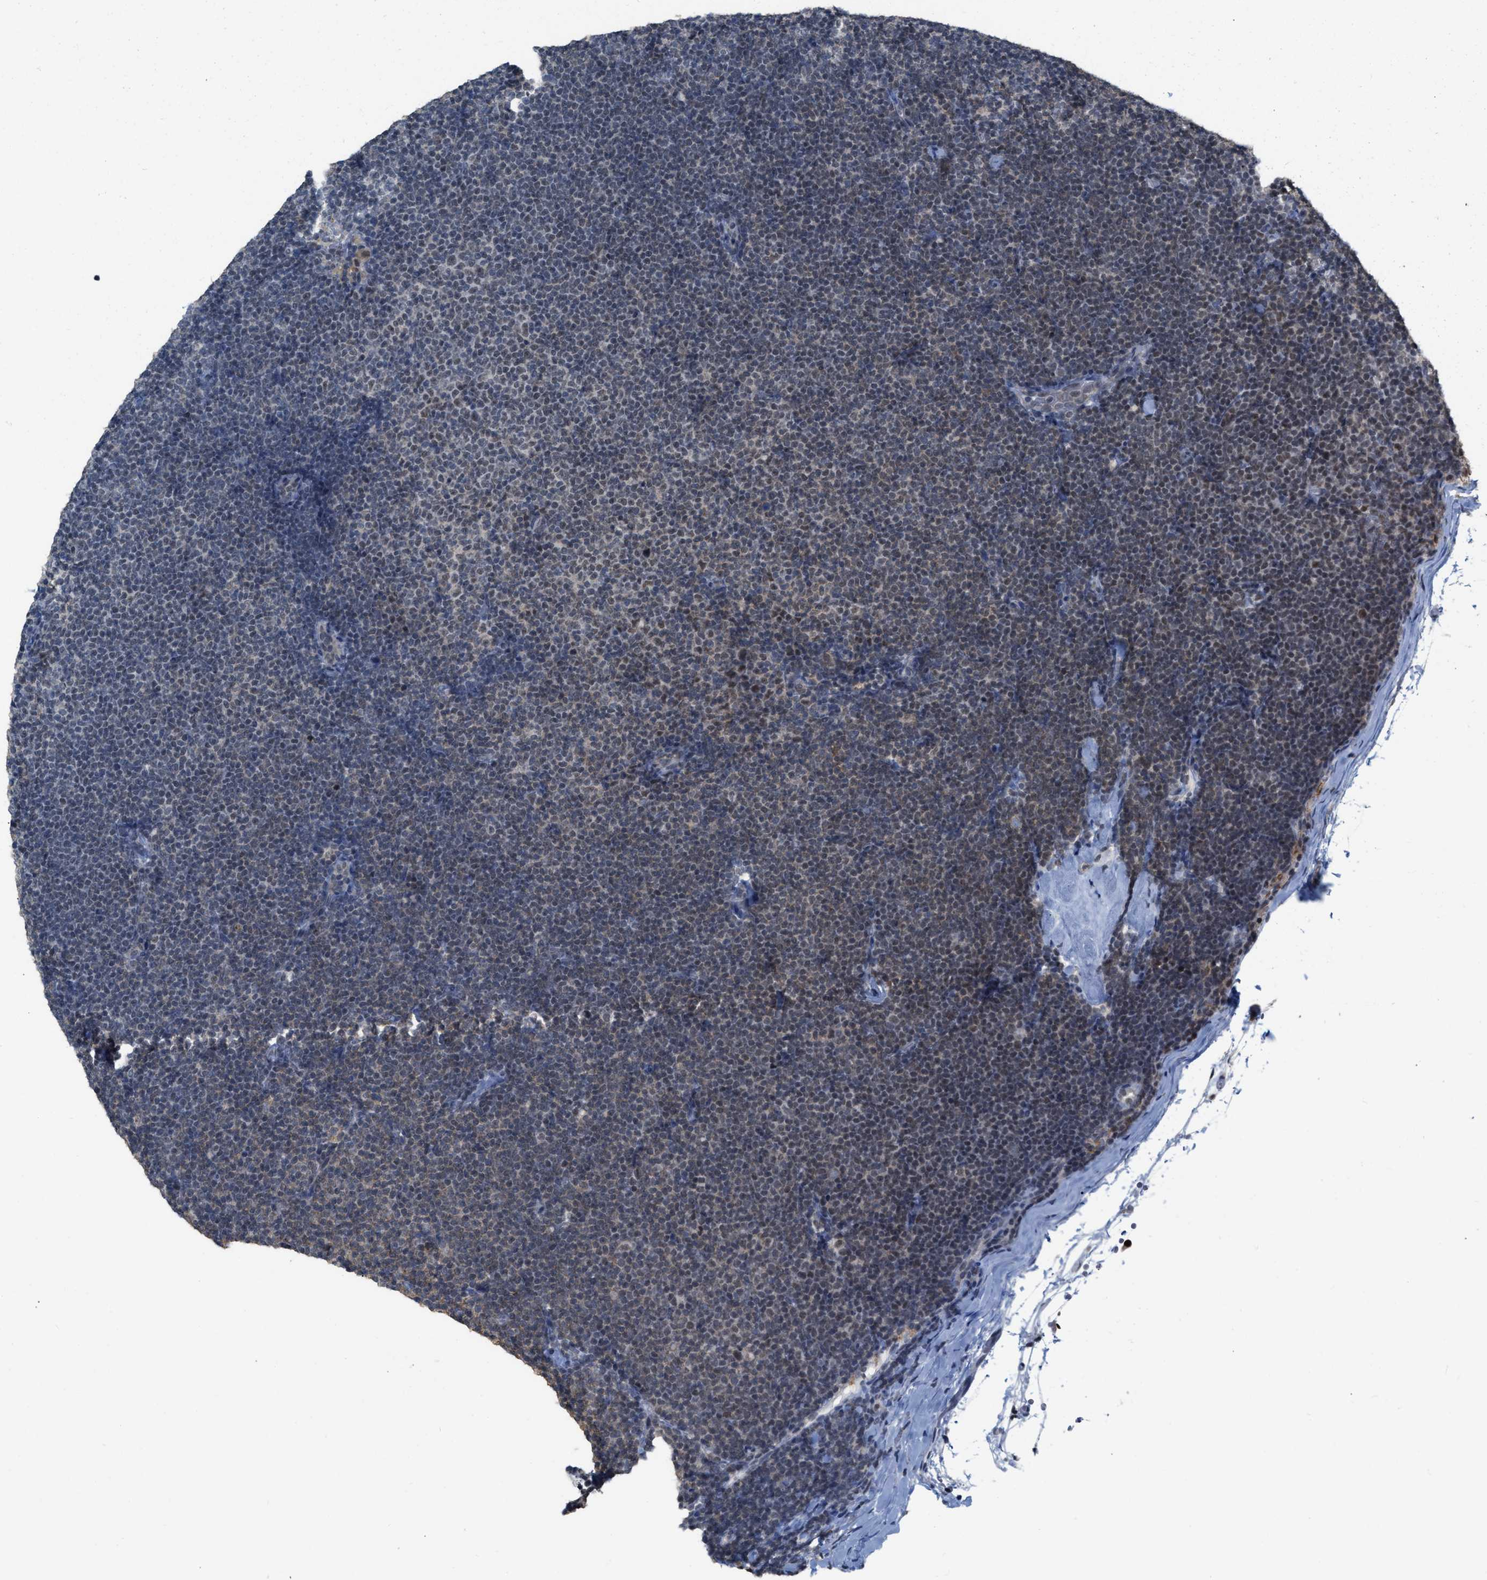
{"staining": {"intensity": "weak", "quantity": ">75%", "location": "cytoplasmic/membranous"}, "tissue": "lymphoma", "cell_type": "Tumor cells", "image_type": "cancer", "snomed": [{"axis": "morphology", "description": "Malignant lymphoma, non-Hodgkin's type, Low grade"}, {"axis": "topography", "description": "Lymph node"}], "caption": "Low-grade malignant lymphoma, non-Hodgkin's type stained with a protein marker displays weak staining in tumor cells.", "gene": "BAIAP2L1", "patient": {"sex": "female", "age": 53}}